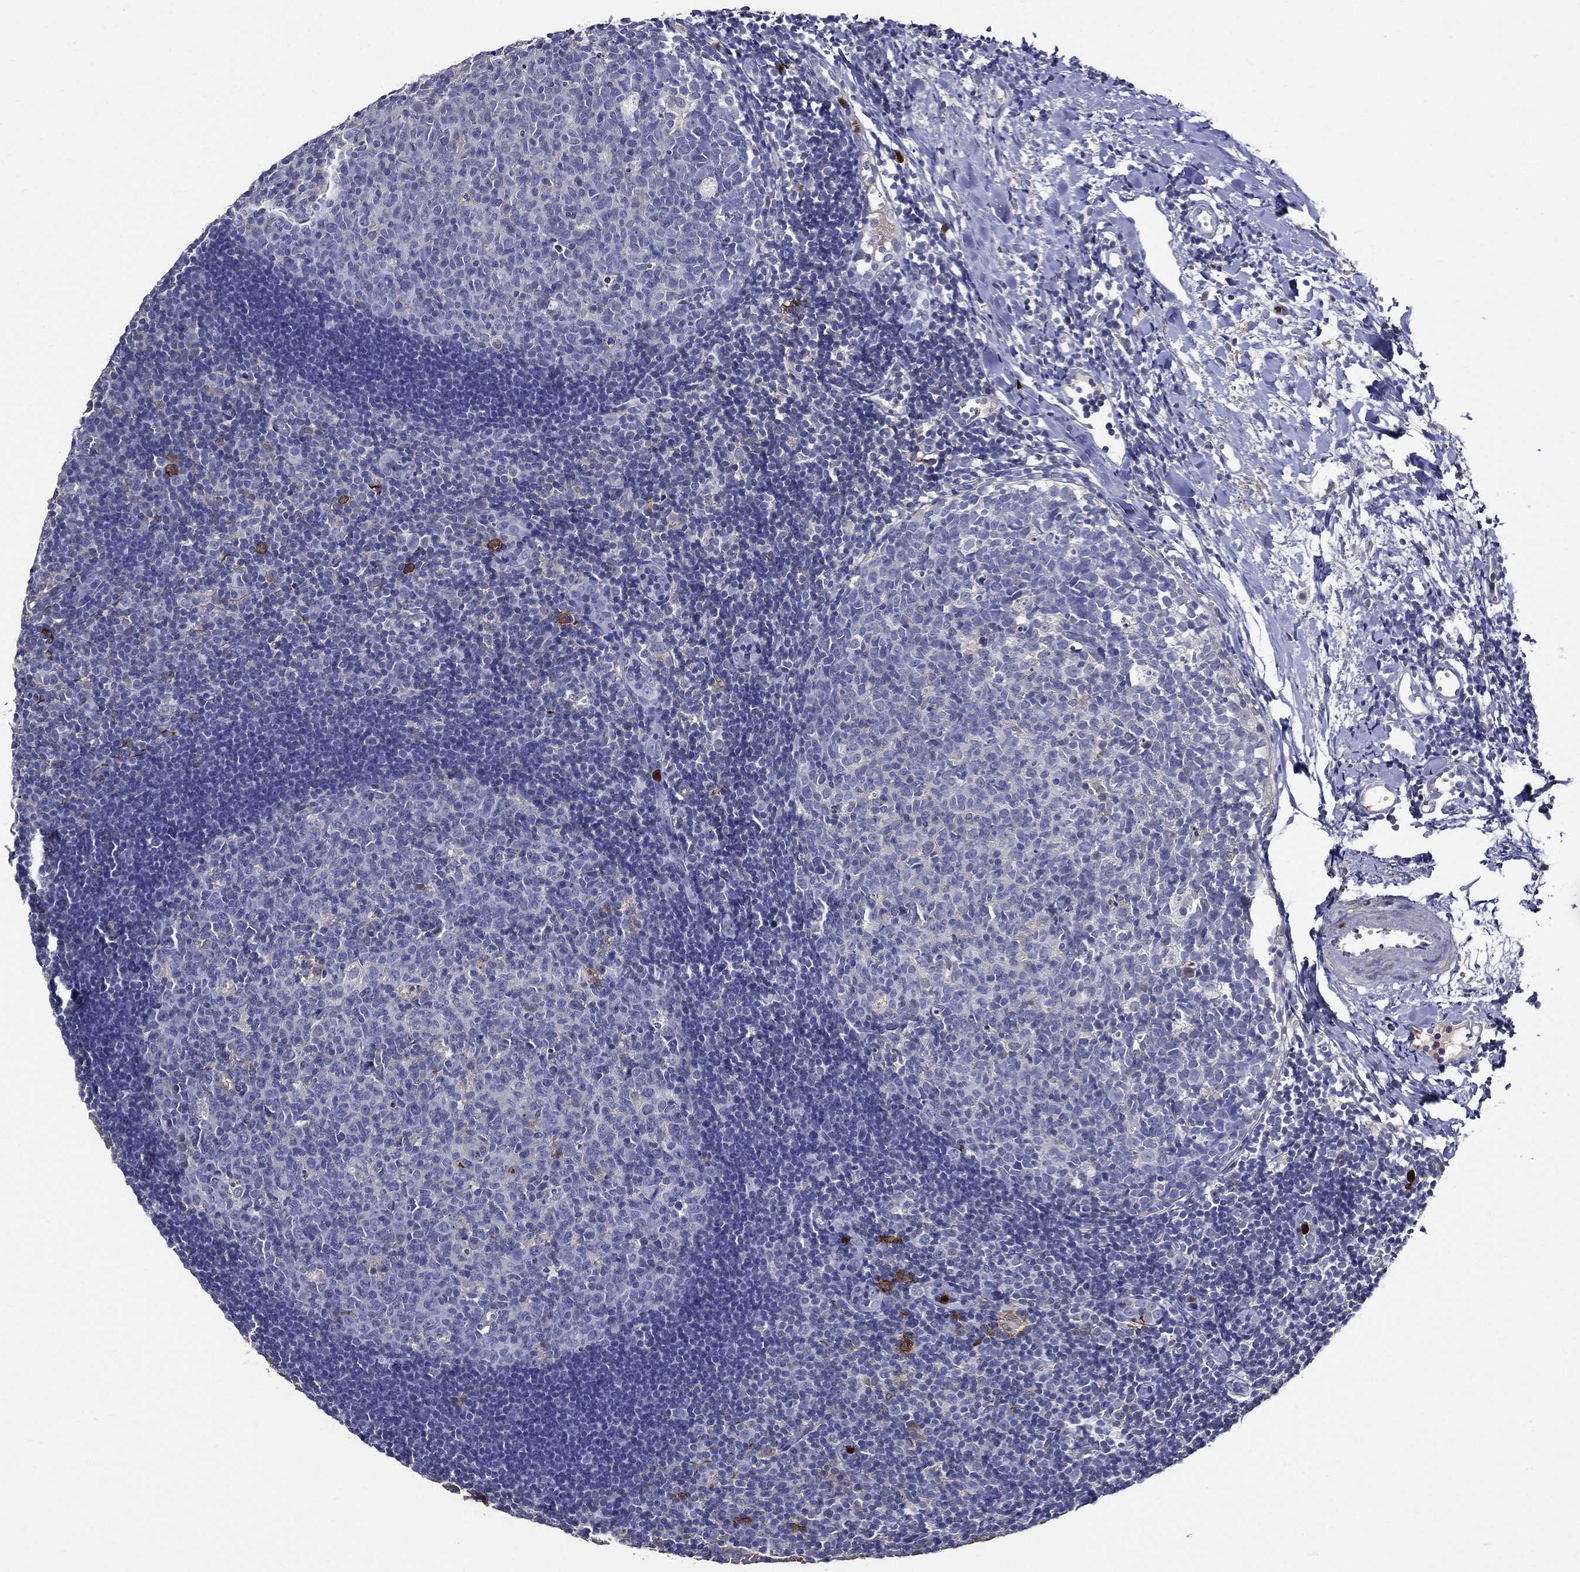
{"staining": {"intensity": "moderate", "quantity": "<25%", "location": "cytoplasmic/membranous"}, "tissue": "tonsil", "cell_type": "Germinal center cells", "image_type": "normal", "snomed": [{"axis": "morphology", "description": "Normal tissue, NOS"}, {"axis": "topography", "description": "Tonsil"}], "caption": "Moderate cytoplasmic/membranous staining for a protein is identified in approximately <25% of germinal center cells of unremarkable tonsil using immunohistochemistry (IHC).", "gene": "GPR171", "patient": {"sex": "female", "age": 13}}